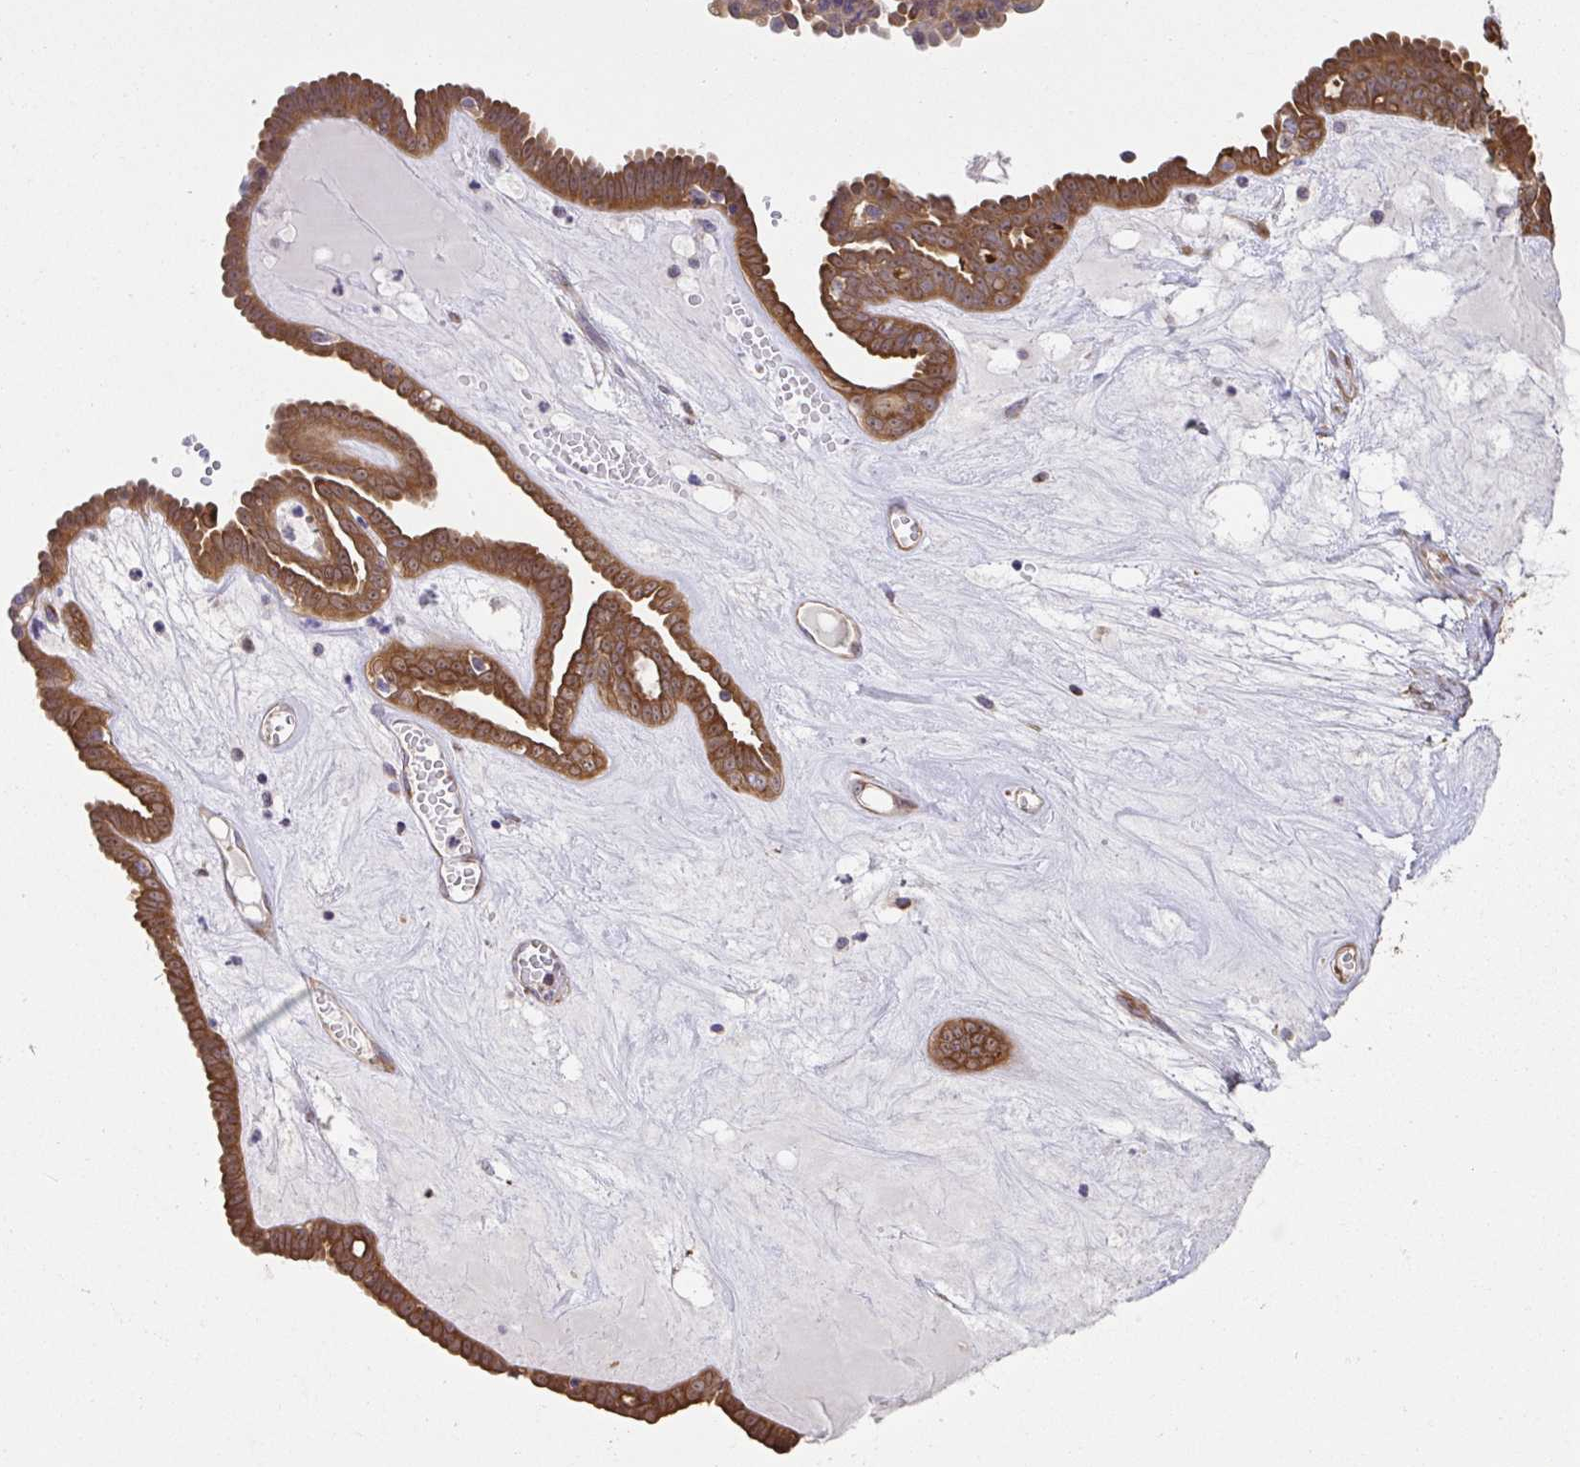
{"staining": {"intensity": "moderate", "quantity": ">75%", "location": "cytoplasmic/membranous"}, "tissue": "ovarian cancer", "cell_type": "Tumor cells", "image_type": "cancer", "snomed": [{"axis": "morphology", "description": "Cystadenocarcinoma, serous, NOS"}, {"axis": "topography", "description": "Ovary"}], "caption": "Human ovarian cancer stained with a protein marker reveals moderate staining in tumor cells.", "gene": "EIF3D", "patient": {"sex": "female", "age": 71}}